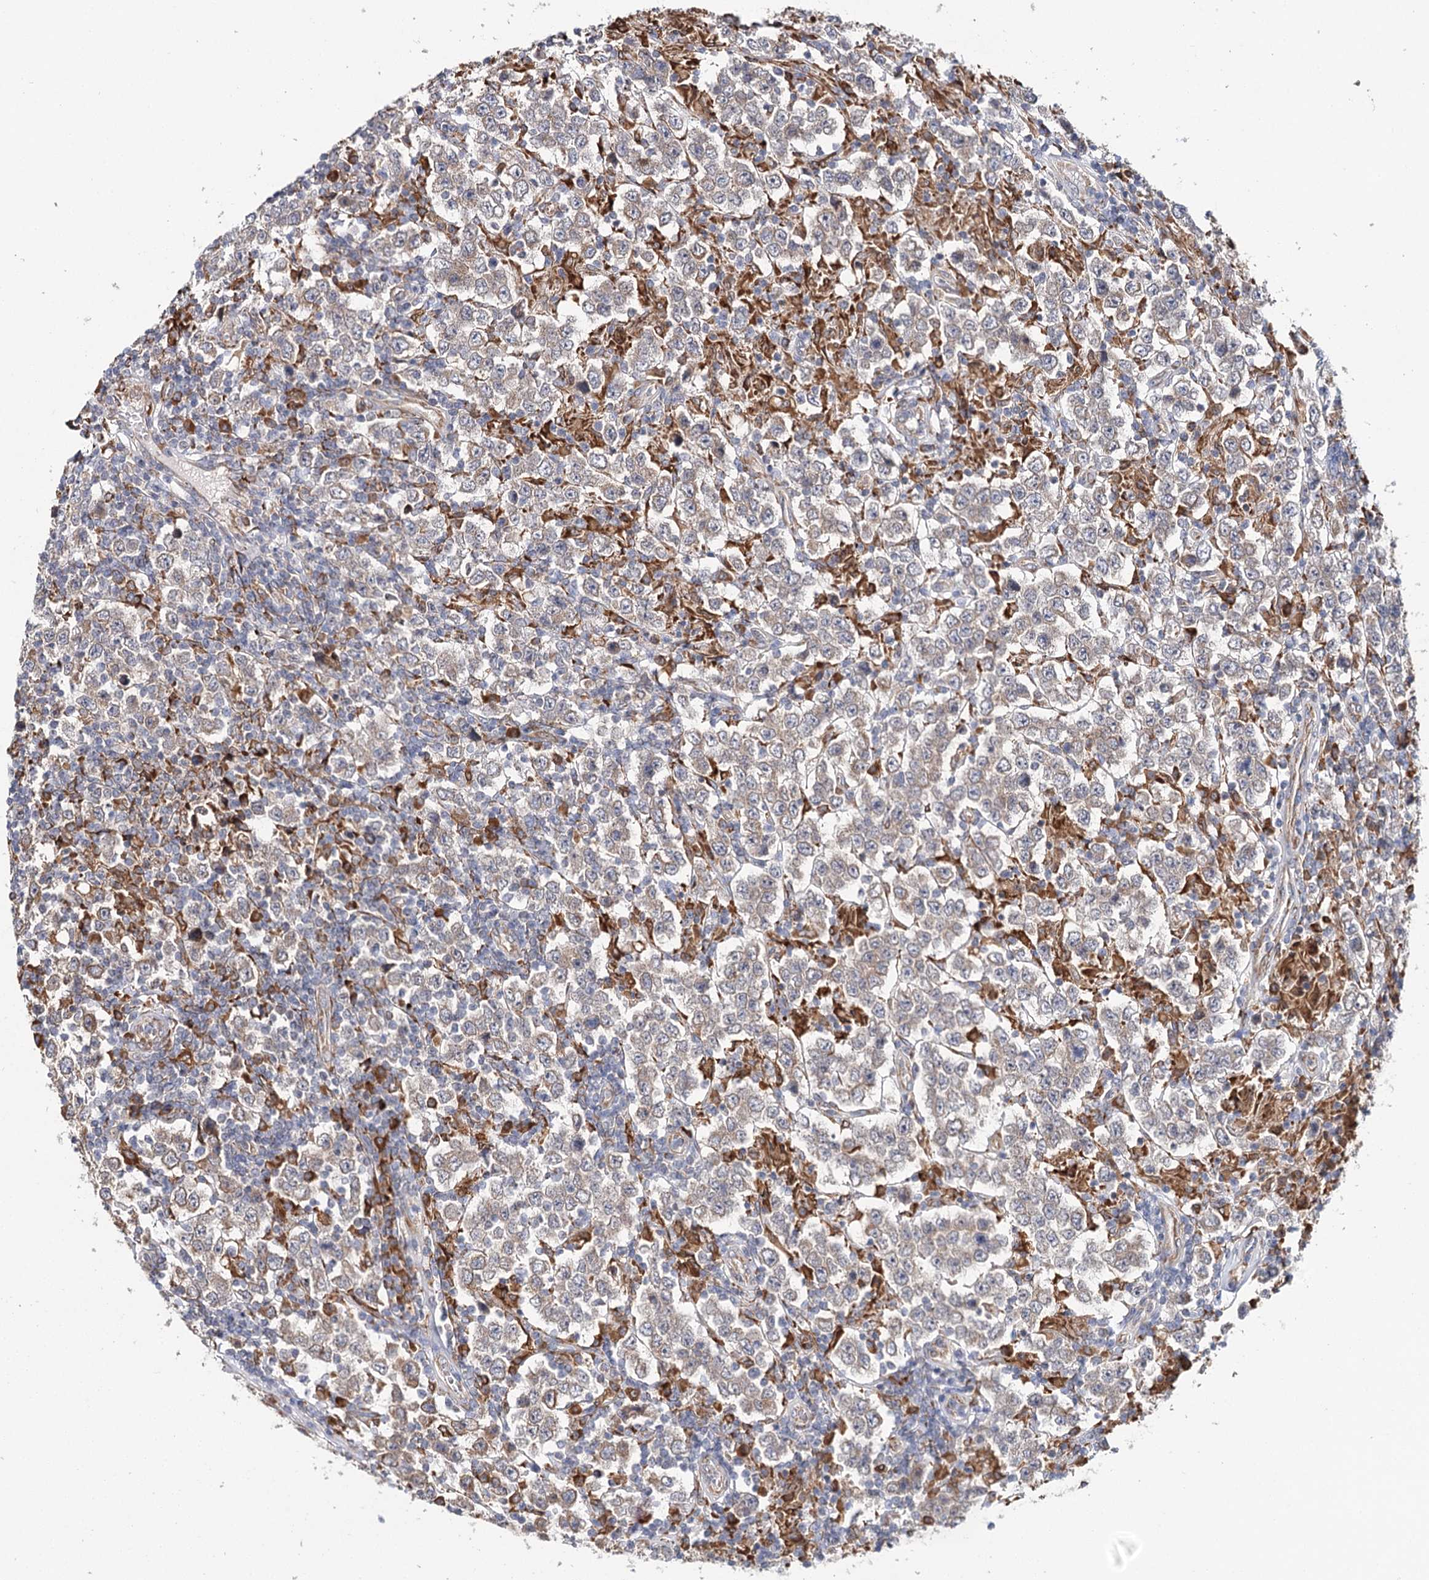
{"staining": {"intensity": "weak", "quantity": "<25%", "location": "cytoplasmic/membranous"}, "tissue": "testis cancer", "cell_type": "Tumor cells", "image_type": "cancer", "snomed": [{"axis": "morphology", "description": "Normal tissue, NOS"}, {"axis": "morphology", "description": "Urothelial carcinoma, High grade"}, {"axis": "morphology", "description": "Seminoma, NOS"}, {"axis": "morphology", "description": "Carcinoma, Embryonal, NOS"}, {"axis": "topography", "description": "Urinary bladder"}, {"axis": "topography", "description": "Testis"}], "caption": "Tumor cells are negative for brown protein staining in testis cancer (embryonal carcinoma).", "gene": "VEGFA", "patient": {"sex": "male", "age": 41}}